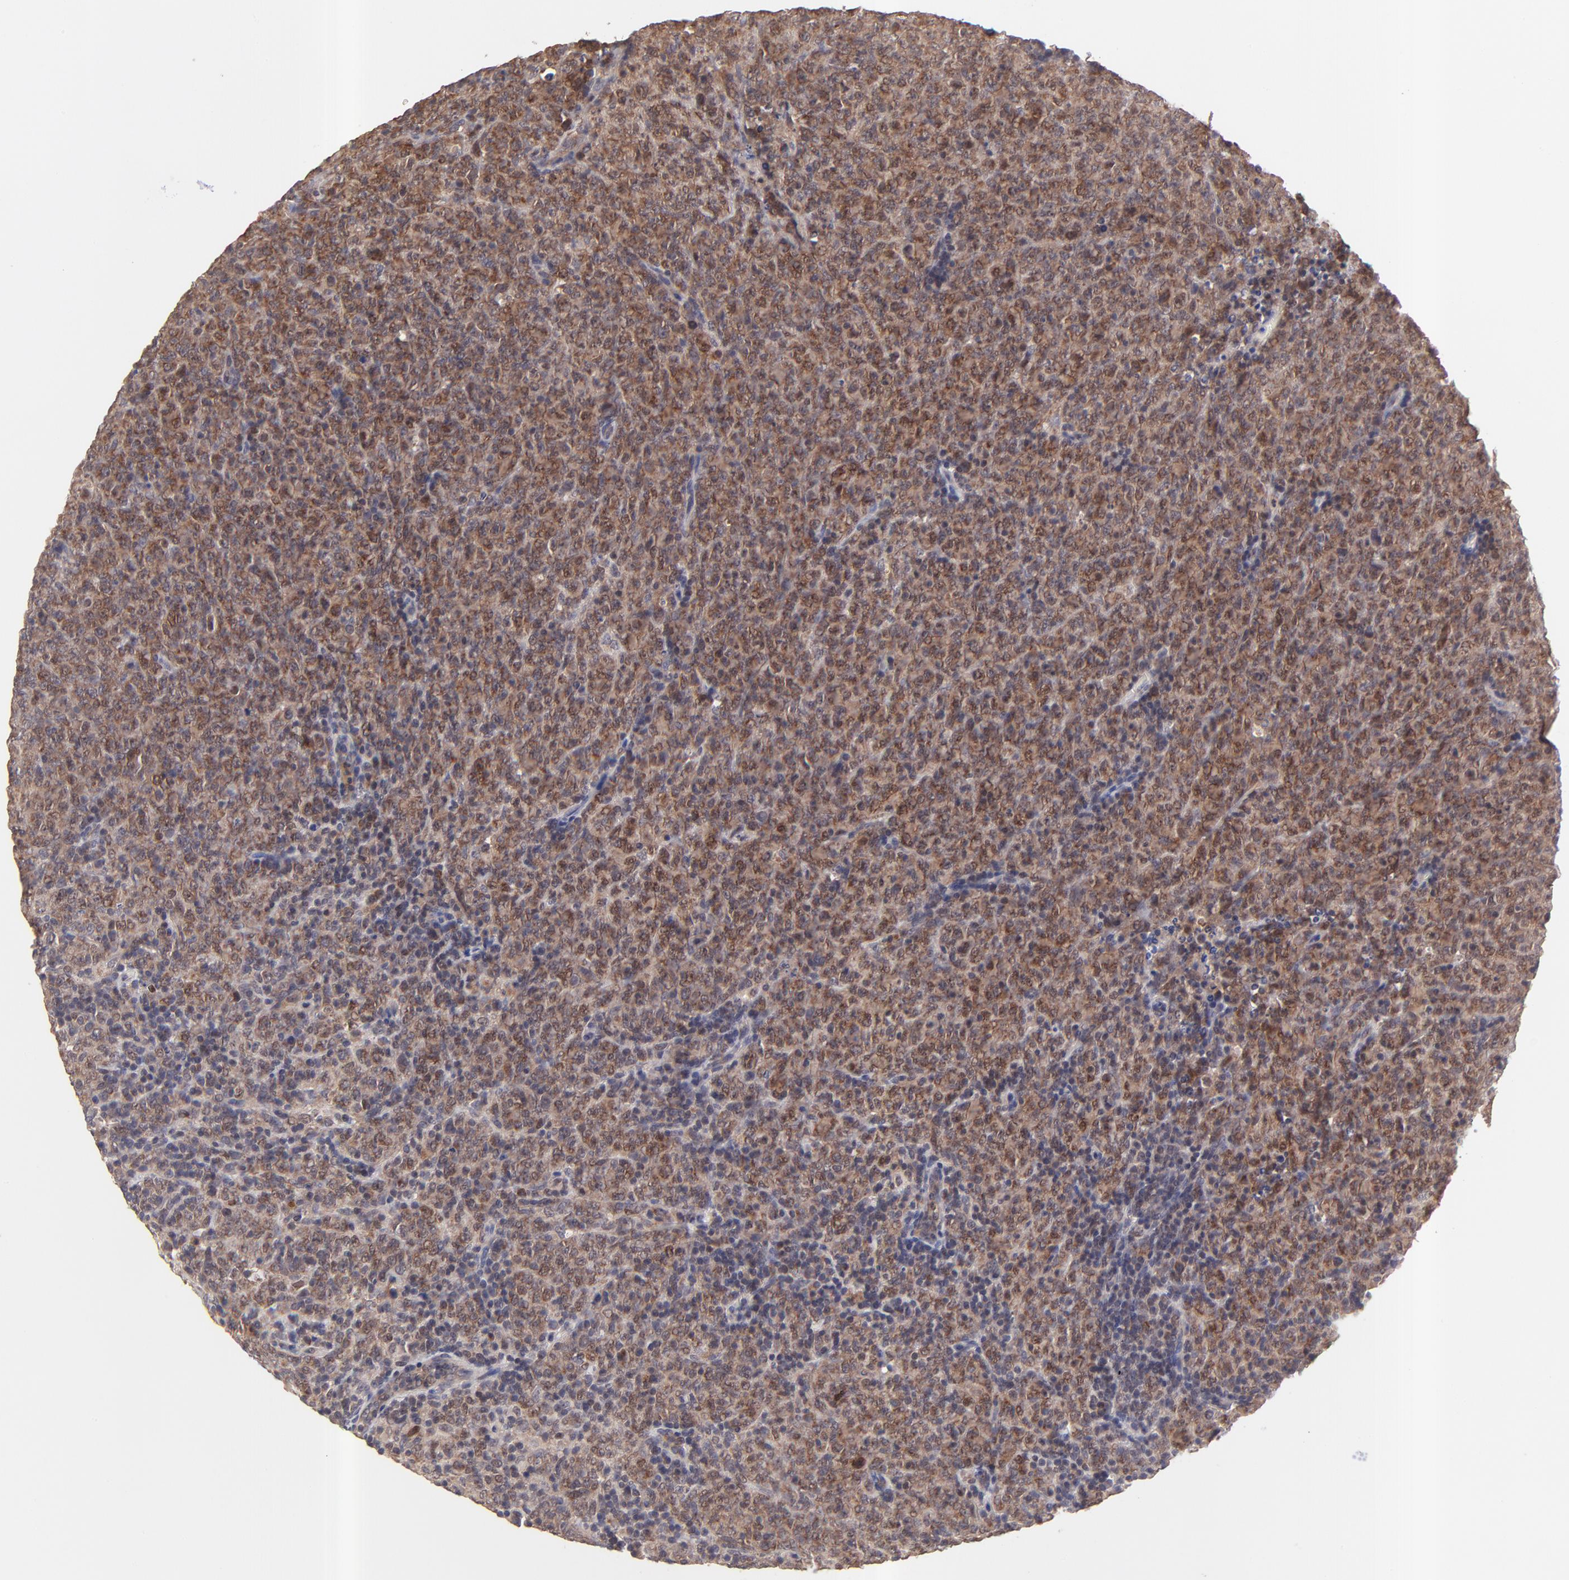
{"staining": {"intensity": "moderate", "quantity": ">75%", "location": "cytoplasmic/membranous"}, "tissue": "lymphoma", "cell_type": "Tumor cells", "image_type": "cancer", "snomed": [{"axis": "morphology", "description": "Malignant lymphoma, non-Hodgkin's type, High grade"}, {"axis": "topography", "description": "Tonsil"}], "caption": "Immunohistochemical staining of lymphoma shows medium levels of moderate cytoplasmic/membranous staining in about >75% of tumor cells.", "gene": "BAIAP2L2", "patient": {"sex": "female", "age": 36}}